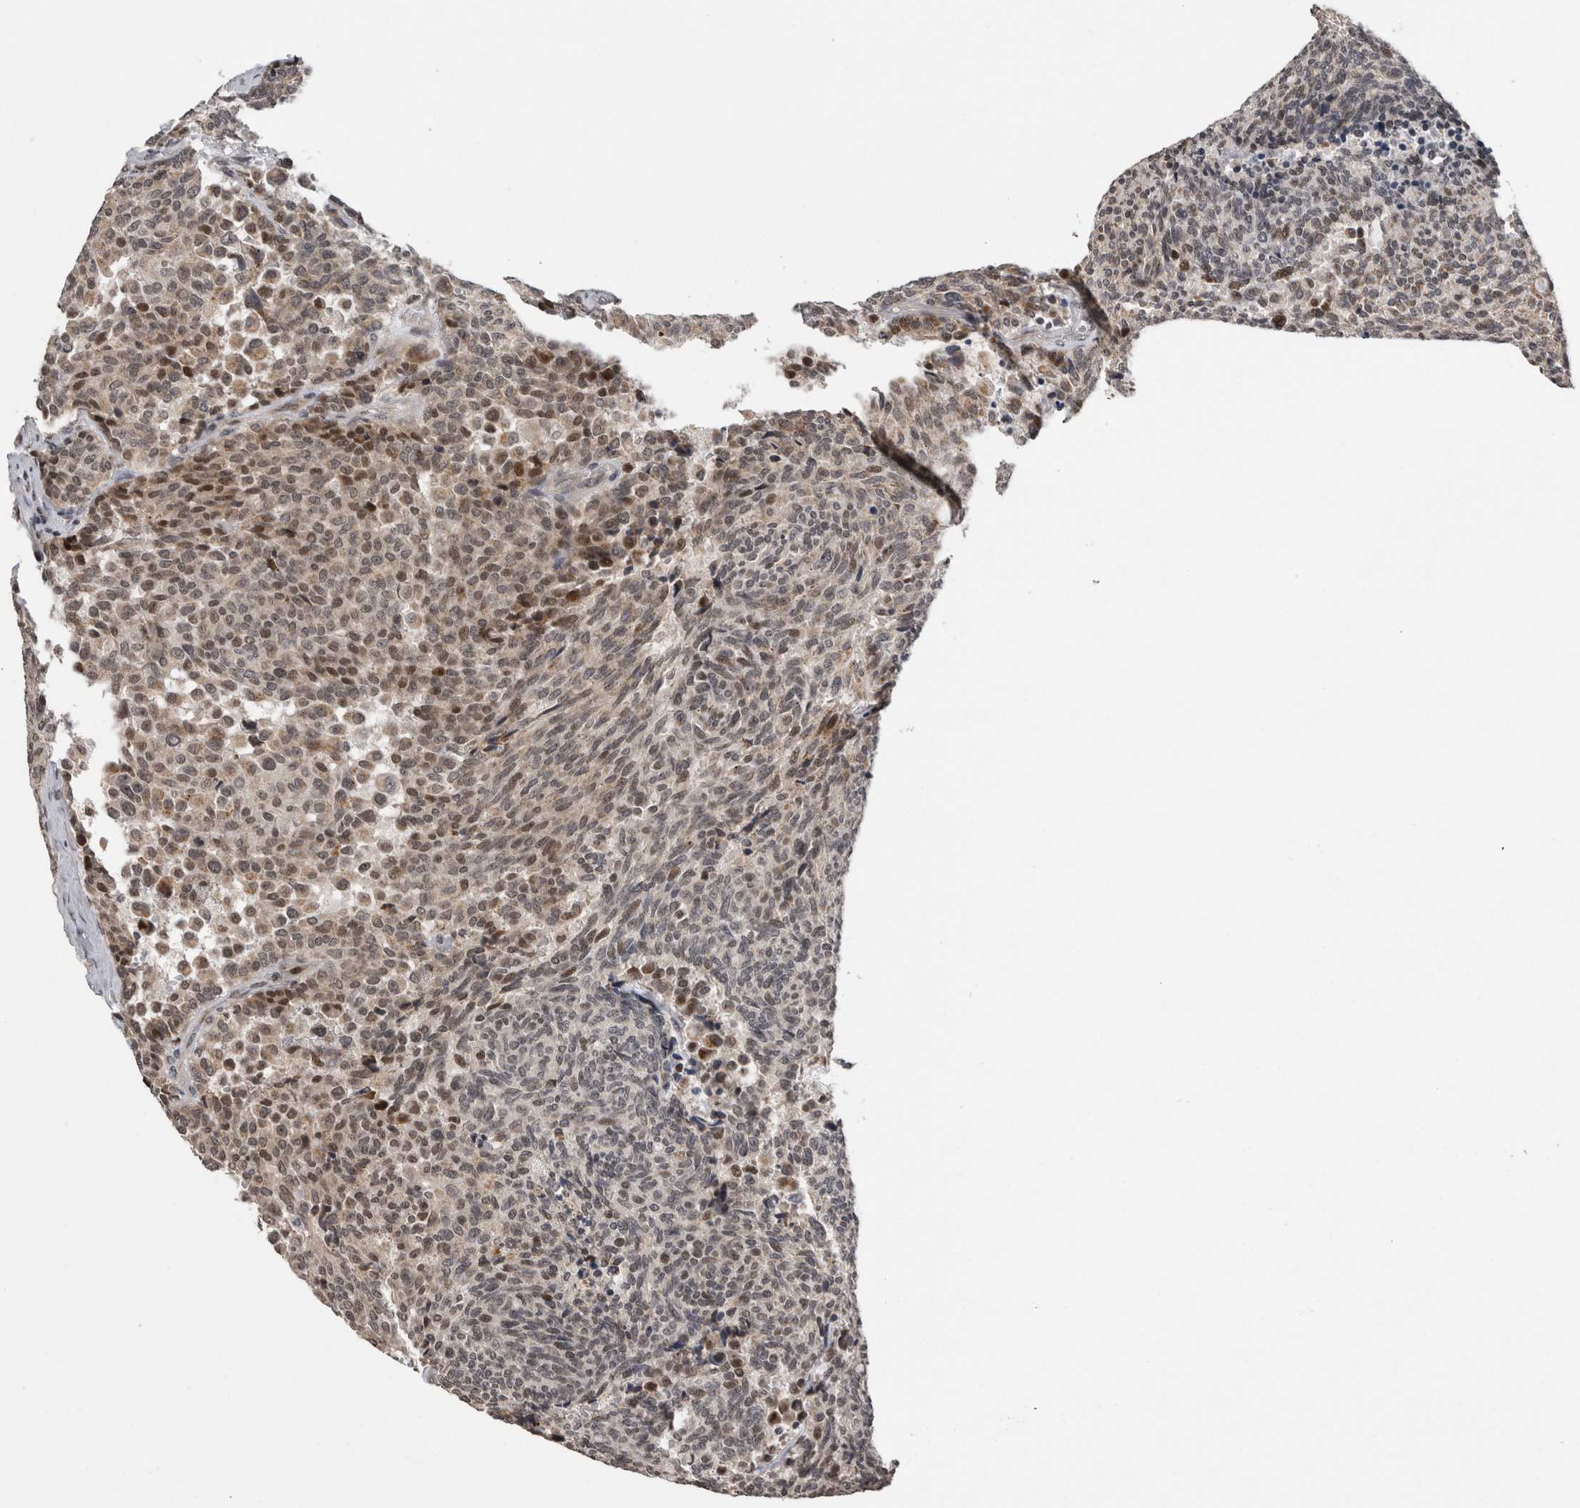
{"staining": {"intensity": "weak", "quantity": "25%-75%", "location": "cytoplasmic/membranous,nuclear"}, "tissue": "carcinoid", "cell_type": "Tumor cells", "image_type": "cancer", "snomed": [{"axis": "morphology", "description": "Carcinoid, malignant, NOS"}, {"axis": "topography", "description": "Pancreas"}], "caption": "A low amount of weak cytoplasmic/membranous and nuclear staining is appreciated in approximately 25%-75% of tumor cells in carcinoid tissue.", "gene": "ZBTB11", "patient": {"sex": "female", "age": 54}}